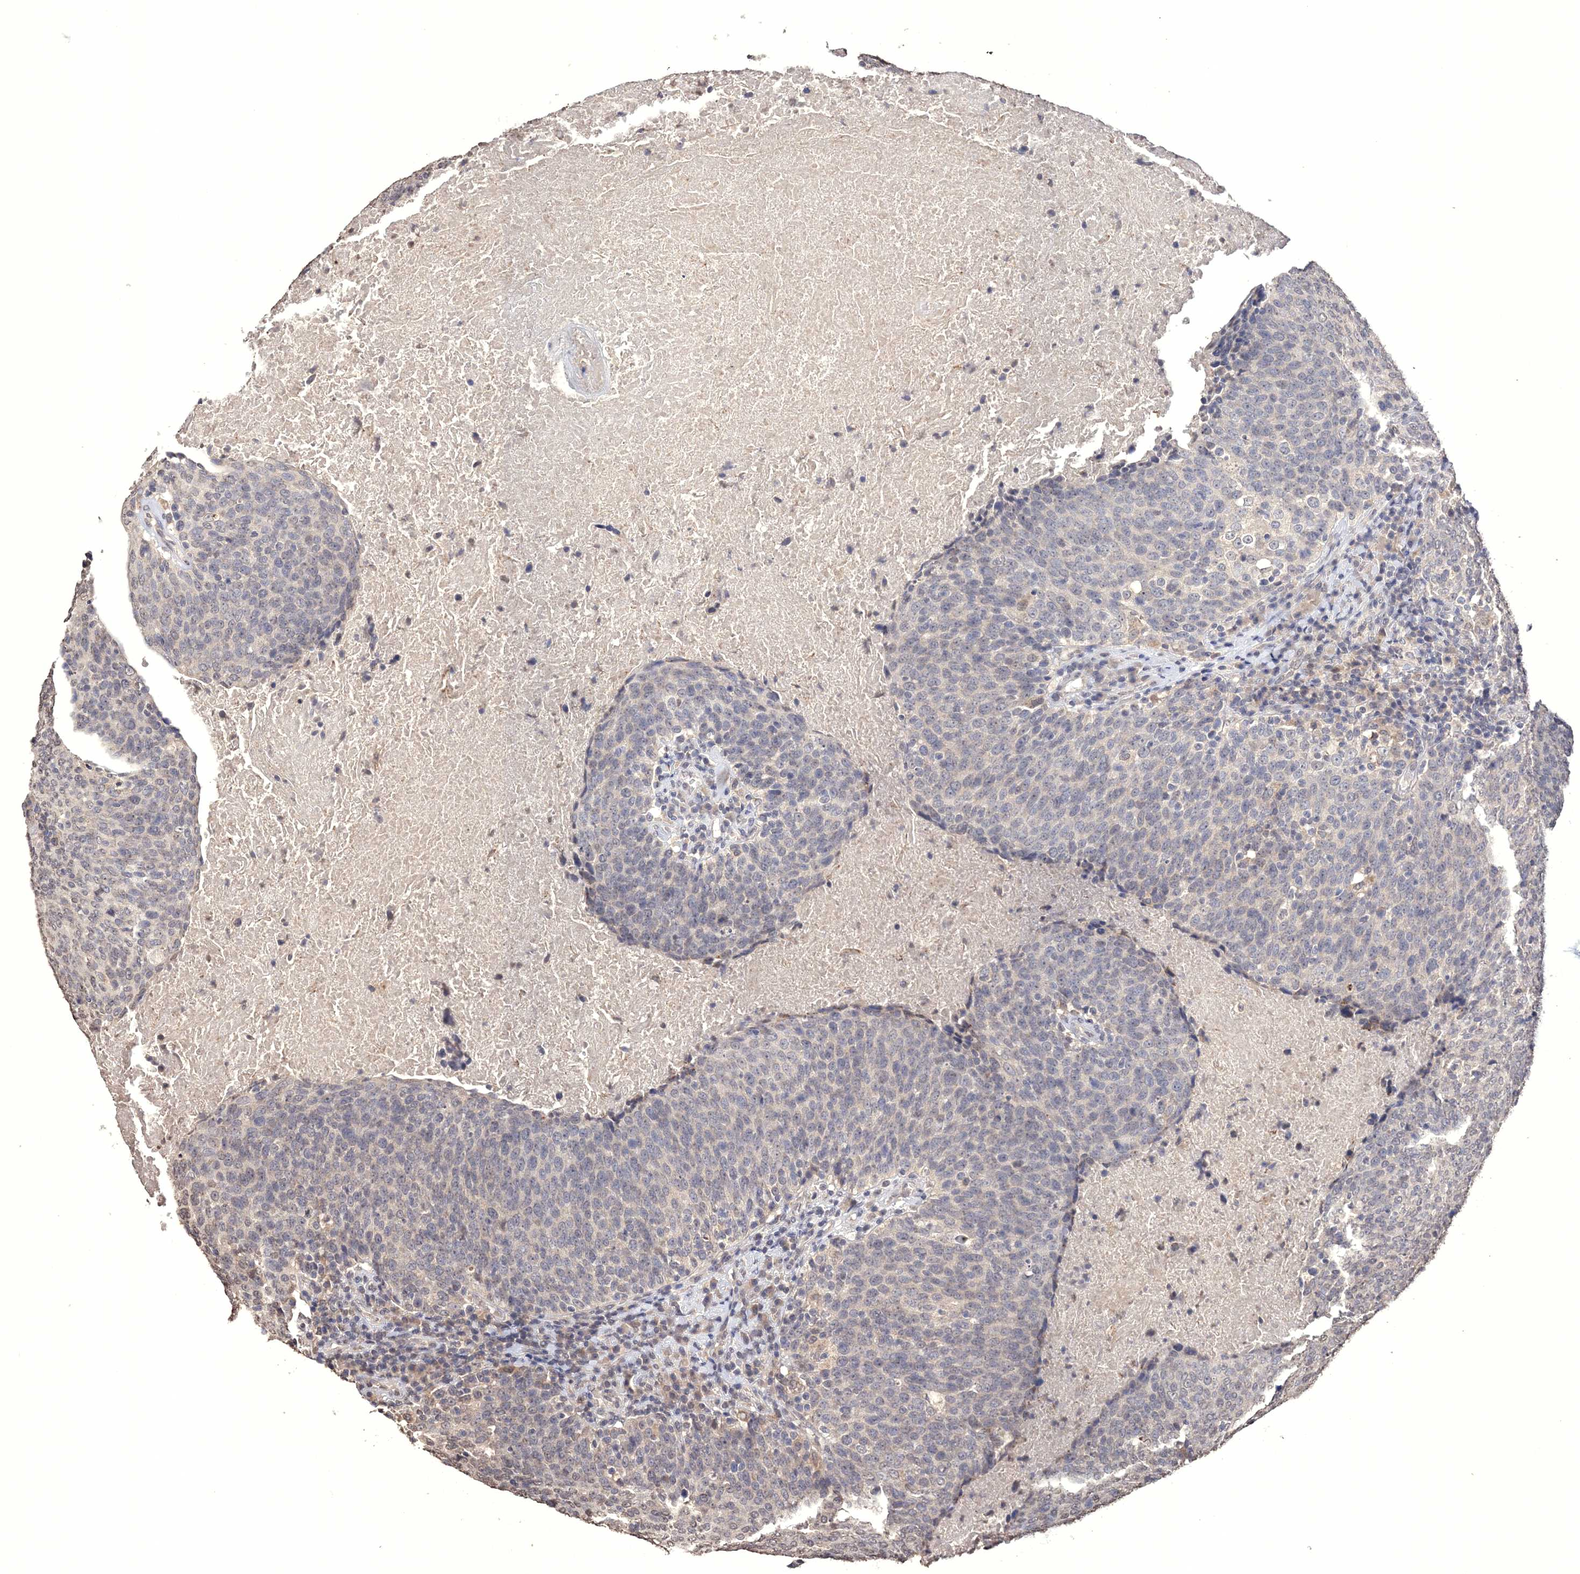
{"staining": {"intensity": "negative", "quantity": "none", "location": "none"}, "tissue": "head and neck cancer", "cell_type": "Tumor cells", "image_type": "cancer", "snomed": [{"axis": "morphology", "description": "Squamous cell carcinoma, NOS"}, {"axis": "morphology", "description": "Squamous cell carcinoma, metastatic, NOS"}, {"axis": "topography", "description": "Lymph node"}, {"axis": "topography", "description": "Head-Neck"}], "caption": "There is no significant staining in tumor cells of head and neck squamous cell carcinoma. (DAB immunohistochemistry with hematoxylin counter stain).", "gene": "GPN1", "patient": {"sex": "male", "age": 62}}